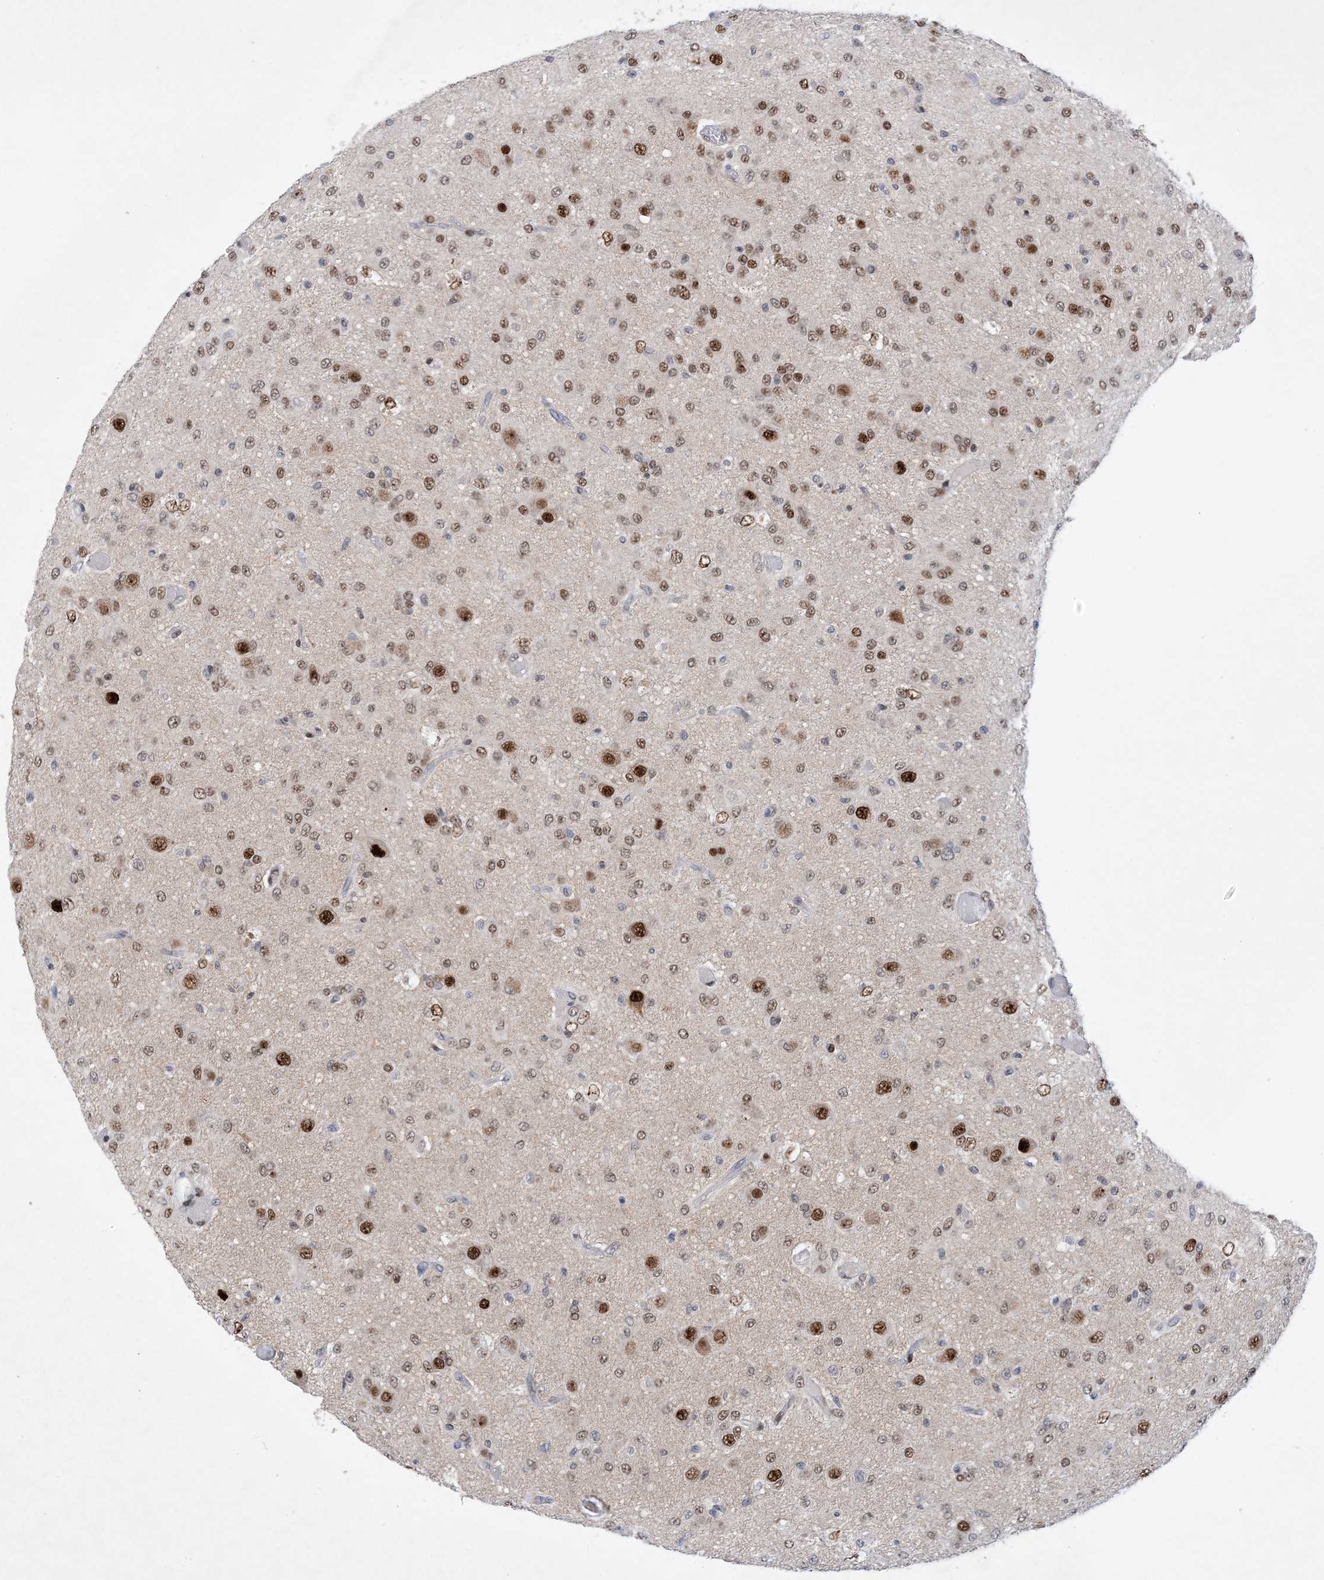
{"staining": {"intensity": "strong", "quantity": "25%-75%", "location": "nuclear"}, "tissue": "glioma", "cell_type": "Tumor cells", "image_type": "cancer", "snomed": [{"axis": "morphology", "description": "Glioma, malignant, High grade"}, {"axis": "topography", "description": "Brain"}], "caption": "Protein staining shows strong nuclear expression in approximately 25%-75% of tumor cells in malignant glioma (high-grade). Using DAB (3,3'-diaminobenzidine) (brown) and hematoxylin (blue) stains, captured at high magnification using brightfield microscopy.", "gene": "TSPYL1", "patient": {"sex": "female", "age": 59}}